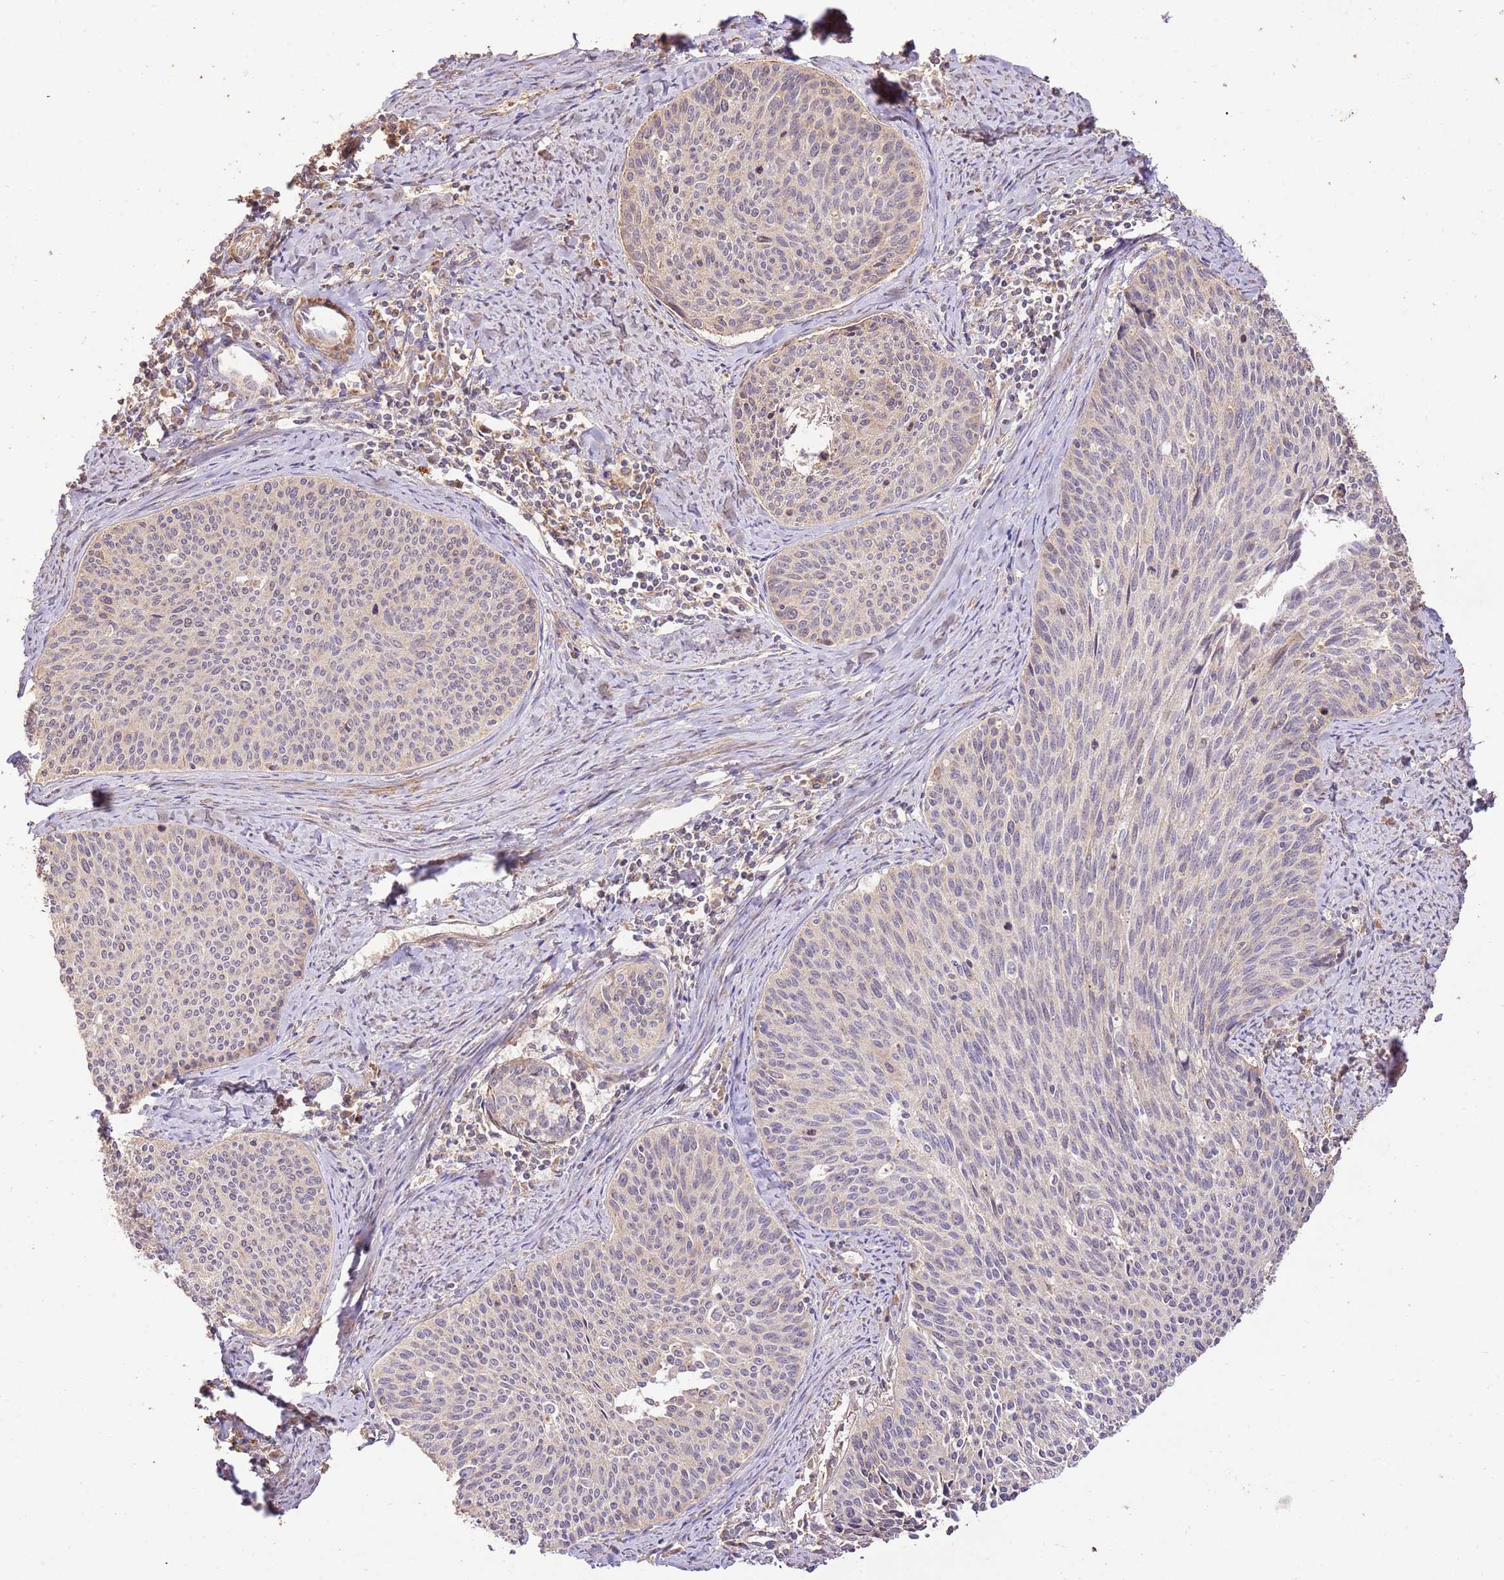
{"staining": {"intensity": "negative", "quantity": "none", "location": "none"}, "tissue": "cervical cancer", "cell_type": "Tumor cells", "image_type": "cancer", "snomed": [{"axis": "morphology", "description": "Squamous cell carcinoma, NOS"}, {"axis": "topography", "description": "Cervix"}], "caption": "Immunohistochemistry (IHC) micrograph of neoplastic tissue: human cervical cancer (squamous cell carcinoma) stained with DAB demonstrates no significant protein staining in tumor cells.", "gene": "CEP55", "patient": {"sex": "female", "age": 55}}